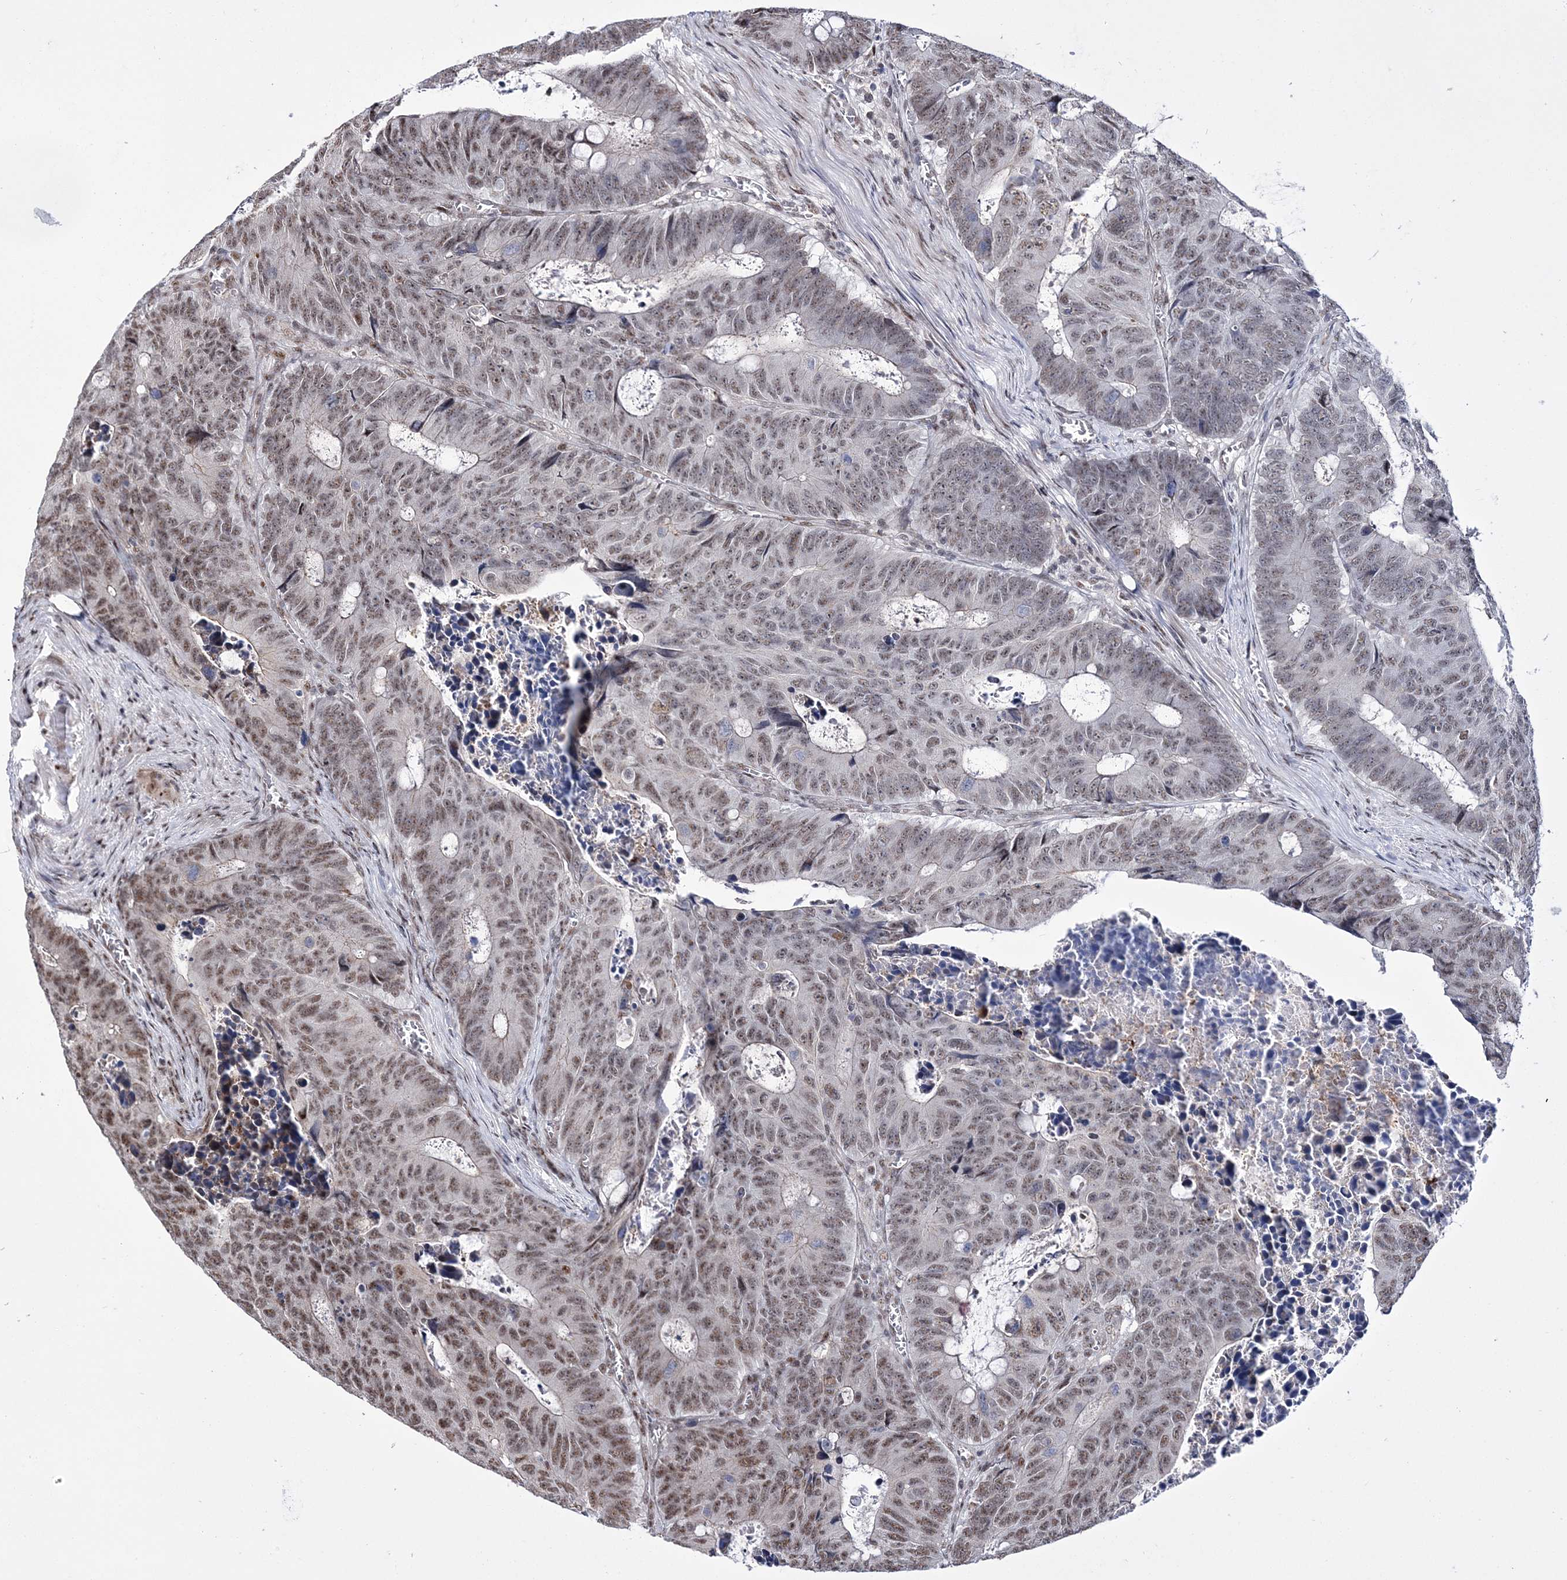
{"staining": {"intensity": "weak", "quantity": ">75%", "location": "nuclear"}, "tissue": "colorectal cancer", "cell_type": "Tumor cells", "image_type": "cancer", "snomed": [{"axis": "morphology", "description": "Adenocarcinoma, NOS"}, {"axis": "topography", "description": "Colon"}], "caption": "Weak nuclear staining for a protein is present in about >75% of tumor cells of colorectal cancer (adenocarcinoma) using immunohistochemistry (IHC).", "gene": "TATDN2", "patient": {"sex": "male", "age": 87}}